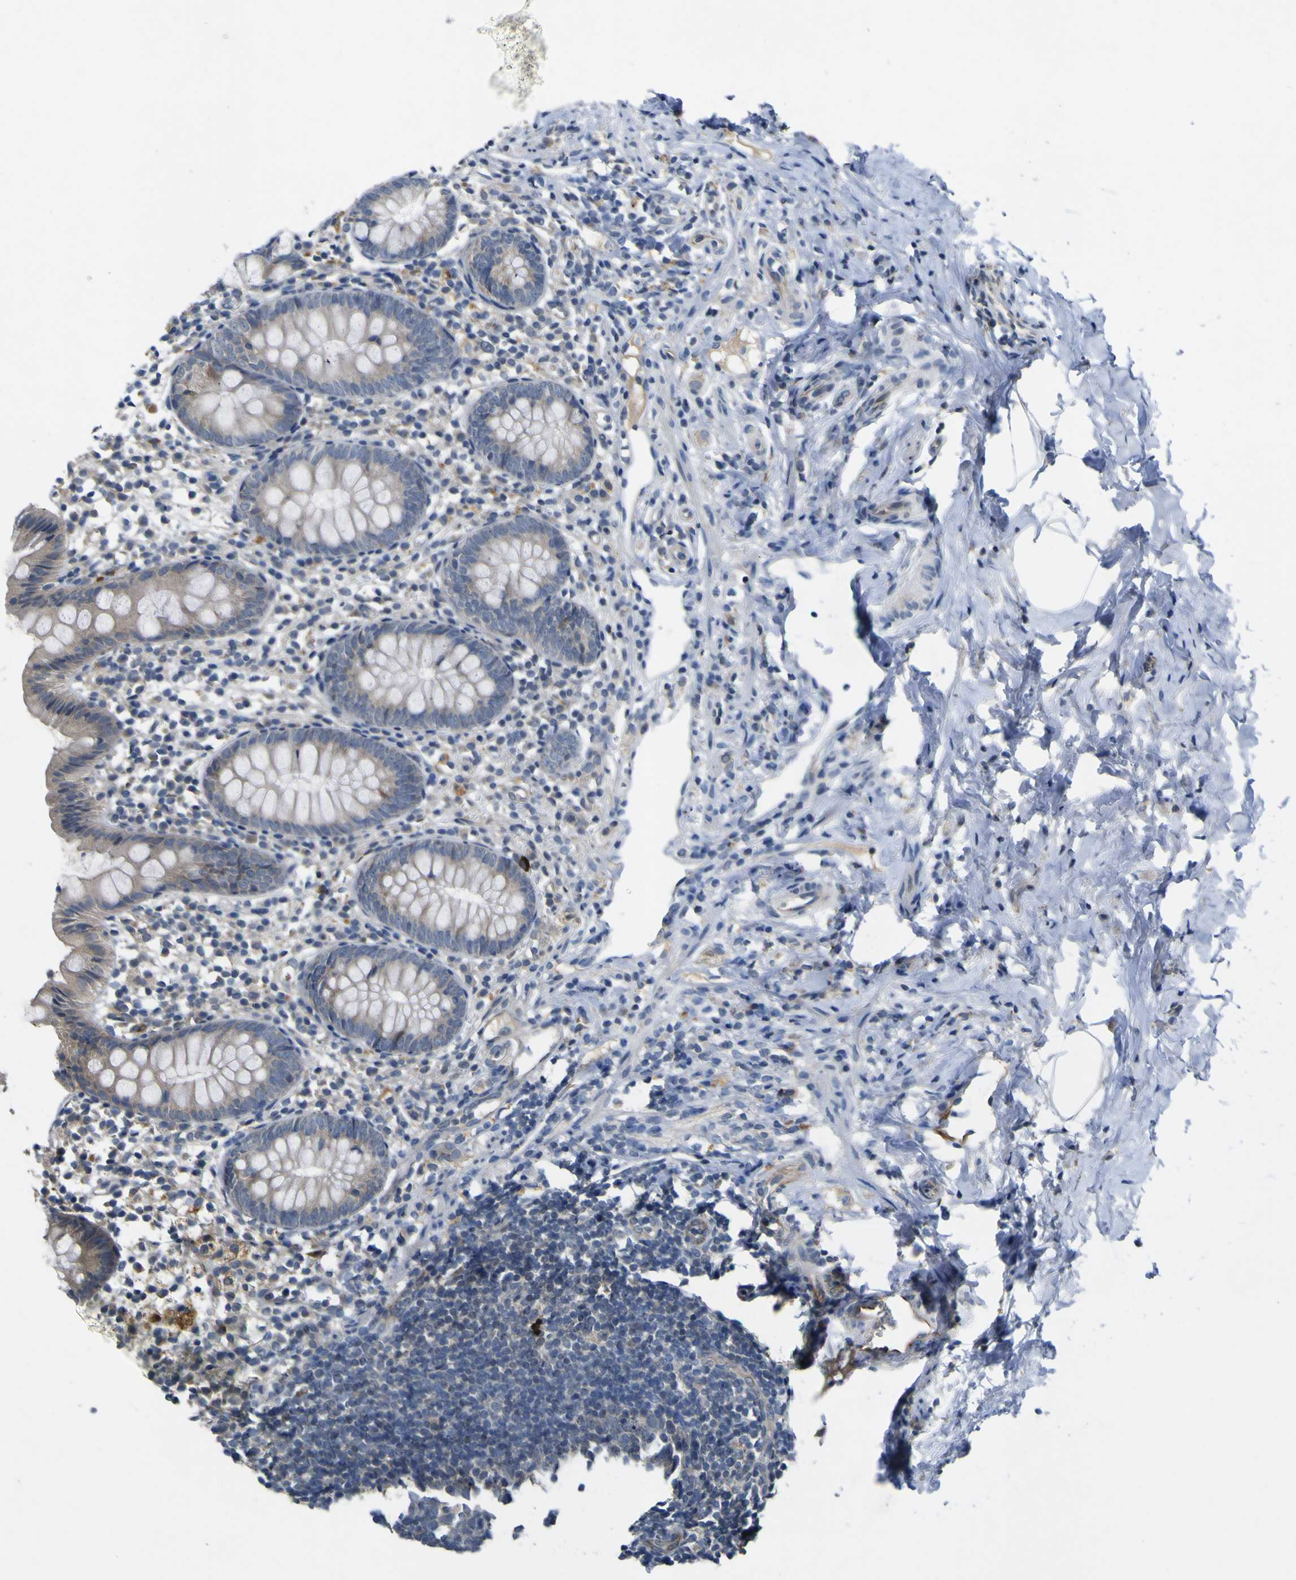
{"staining": {"intensity": "weak", "quantity": "25%-75%", "location": "cytoplasmic/membranous"}, "tissue": "appendix", "cell_type": "Glandular cells", "image_type": "normal", "snomed": [{"axis": "morphology", "description": "Normal tissue, NOS"}, {"axis": "topography", "description": "Appendix"}], "caption": "Appendix stained with a brown dye shows weak cytoplasmic/membranous positive positivity in about 25%-75% of glandular cells.", "gene": "LDLR", "patient": {"sex": "female", "age": 20}}